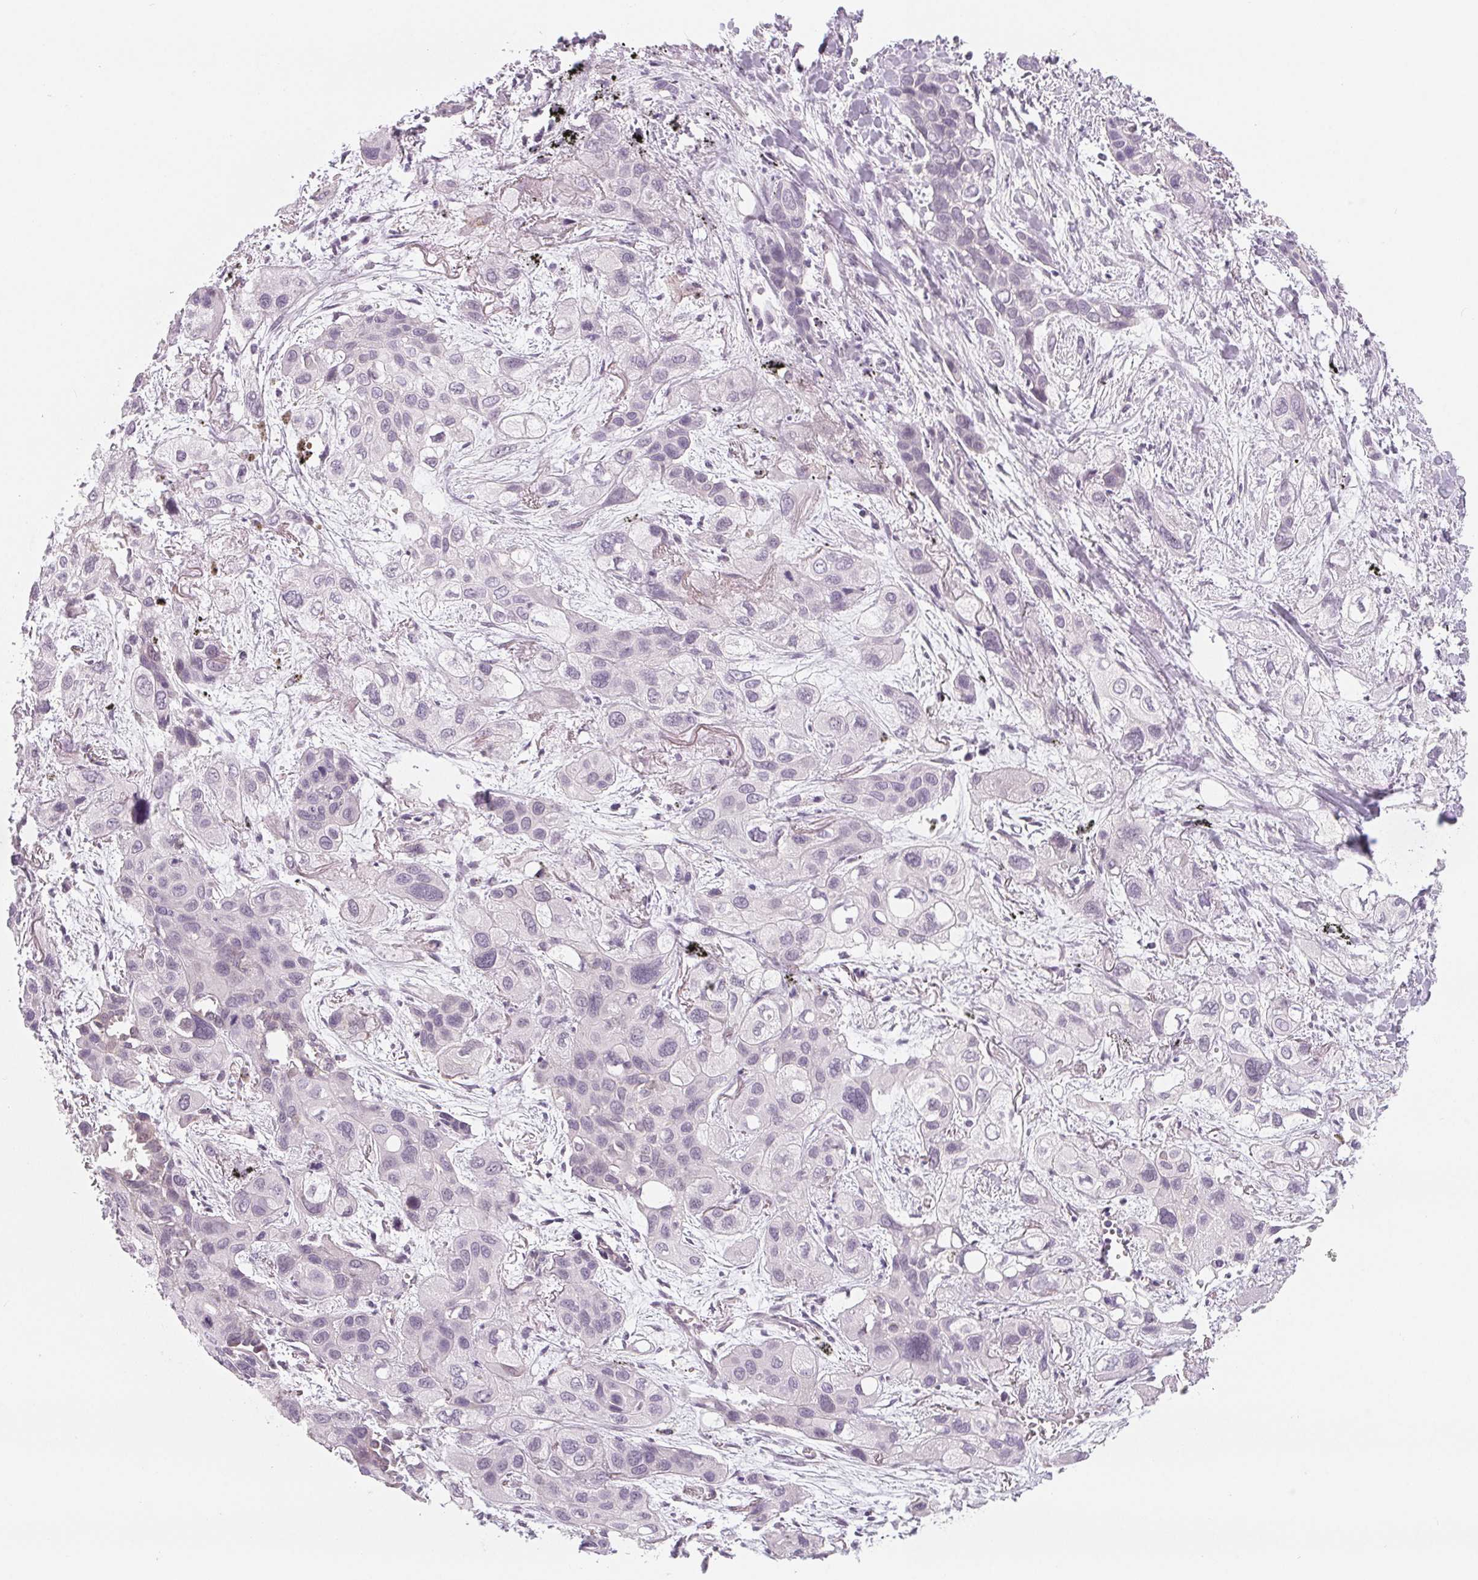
{"staining": {"intensity": "negative", "quantity": "none", "location": "none"}, "tissue": "lung cancer", "cell_type": "Tumor cells", "image_type": "cancer", "snomed": [{"axis": "morphology", "description": "Squamous cell carcinoma, NOS"}, {"axis": "morphology", "description": "Squamous cell carcinoma, metastatic, NOS"}, {"axis": "topography", "description": "Lung"}], "caption": "An immunohistochemistry (IHC) photomicrograph of lung cancer (metastatic squamous cell carcinoma) is shown. There is no staining in tumor cells of lung cancer (metastatic squamous cell carcinoma).", "gene": "CFC1", "patient": {"sex": "male", "age": 59}}